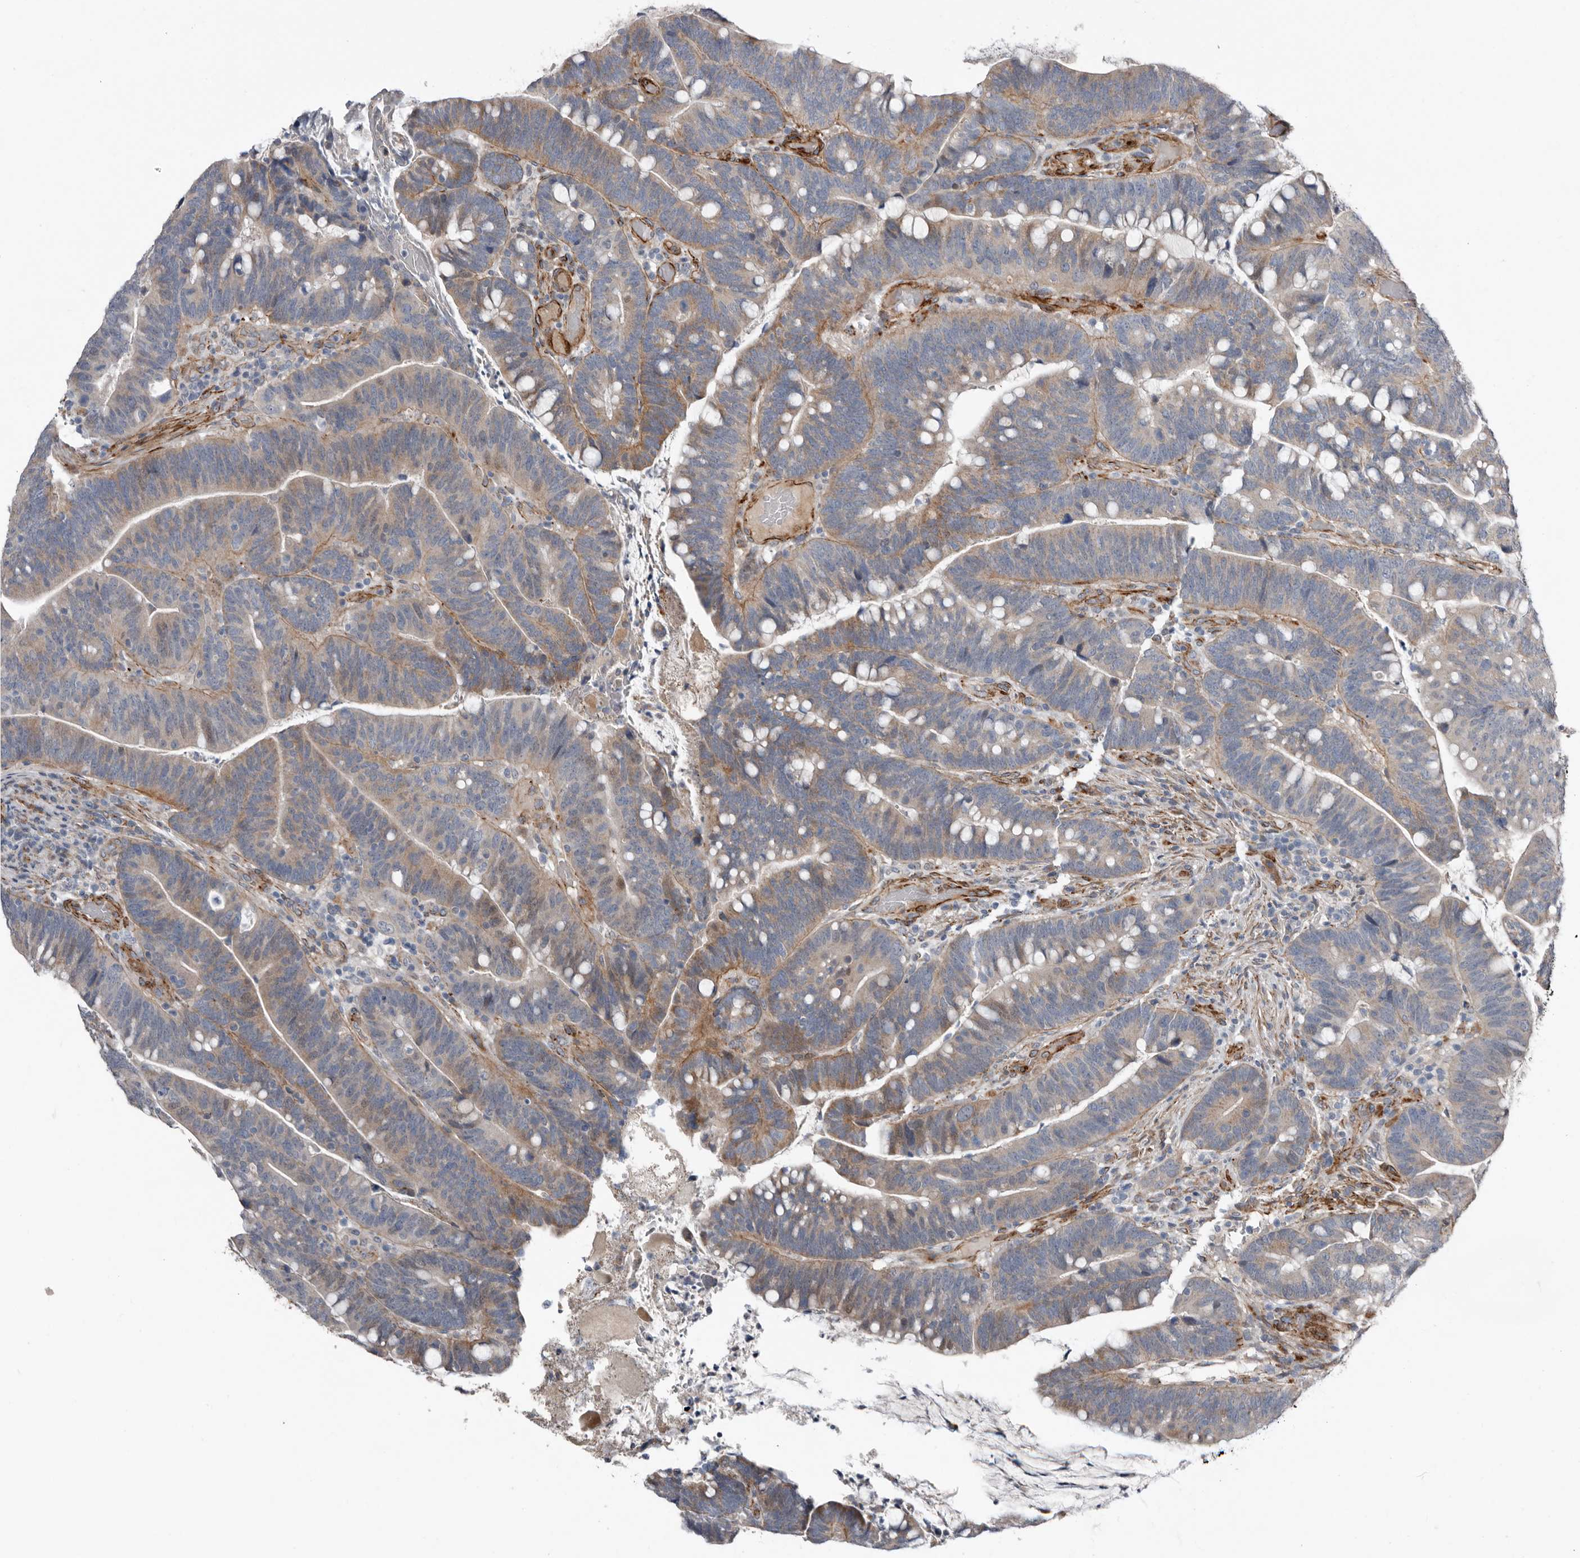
{"staining": {"intensity": "moderate", "quantity": "<25%", "location": "cytoplasmic/membranous"}, "tissue": "colorectal cancer", "cell_type": "Tumor cells", "image_type": "cancer", "snomed": [{"axis": "morphology", "description": "Adenocarcinoma, NOS"}, {"axis": "topography", "description": "Colon"}], "caption": "Adenocarcinoma (colorectal) tissue shows moderate cytoplasmic/membranous expression in about <25% of tumor cells", "gene": "RANBP17", "patient": {"sex": "female", "age": 66}}